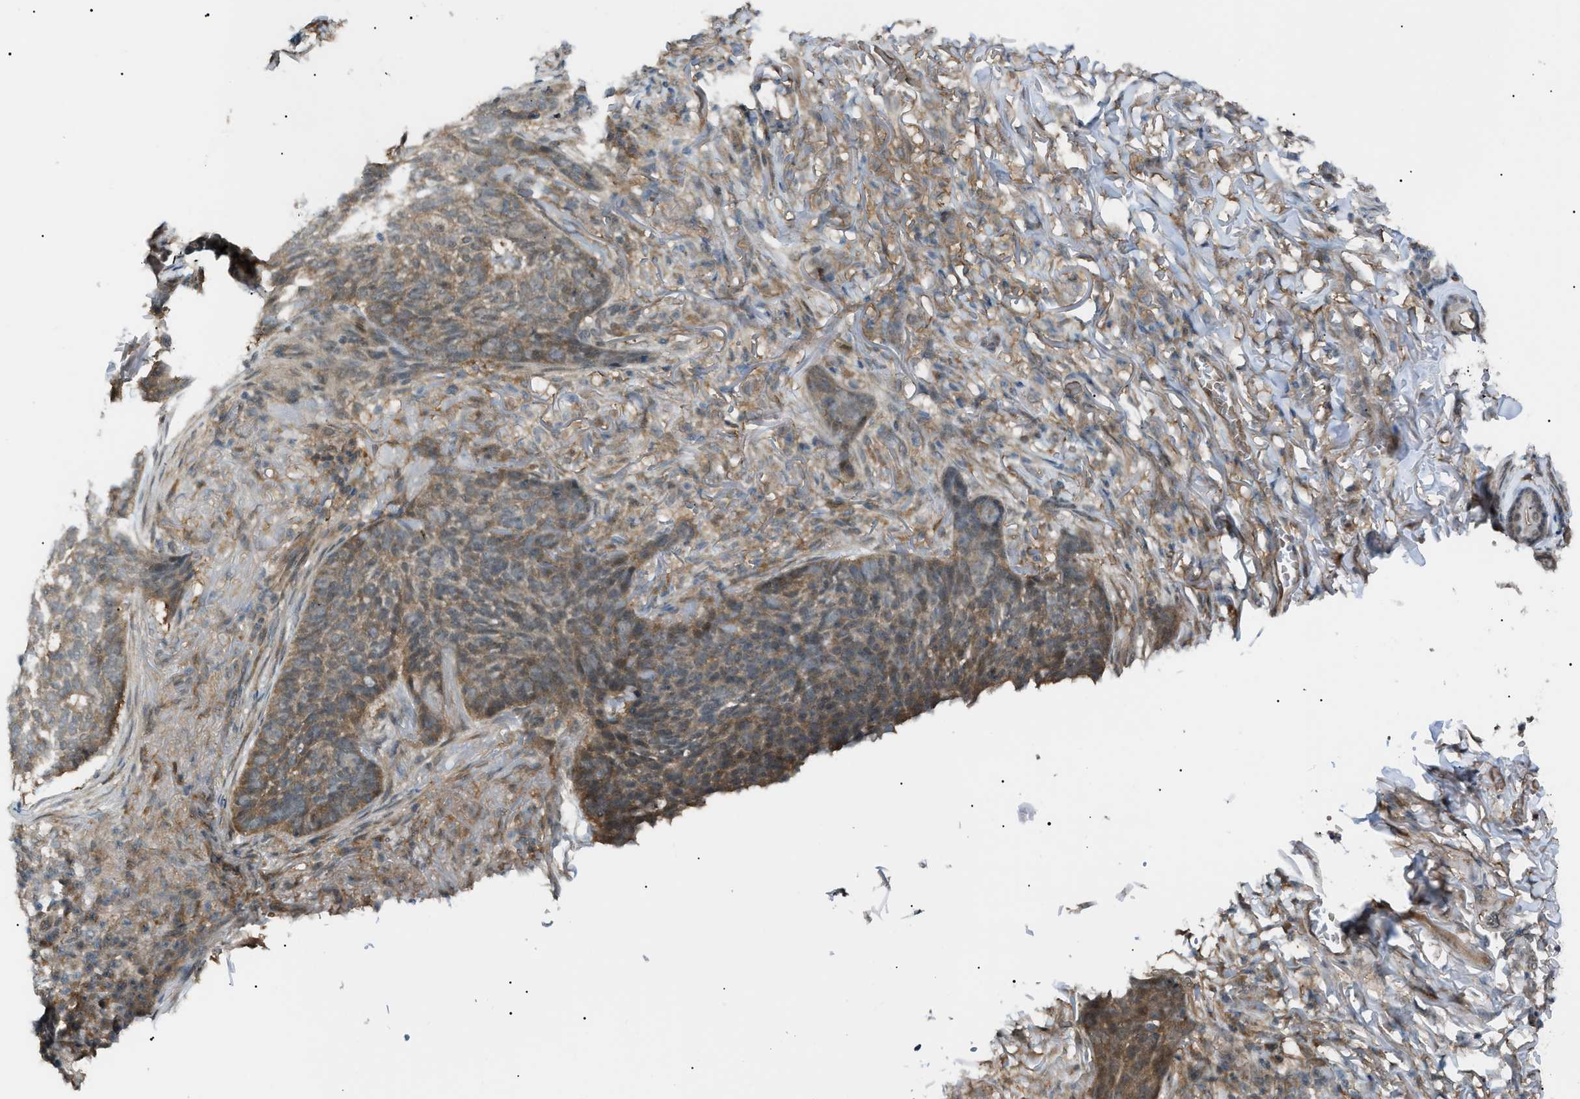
{"staining": {"intensity": "weak", "quantity": ">75%", "location": "cytoplasmic/membranous"}, "tissue": "skin cancer", "cell_type": "Tumor cells", "image_type": "cancer", "snomed": [{"axis": "morphology", "description": "Basal cell carcinoma"}, {"axis": "topography", "description": "Skin"}], "caption": "The histopathology image exhibits staining of skin cancer (basal cell carcinoma), revealing weak cytoplasmic/membranous protein staining (brown color) within tumor cells.", "gene": "LPIN2", "patient": {"sex": "male", "age": 85}}